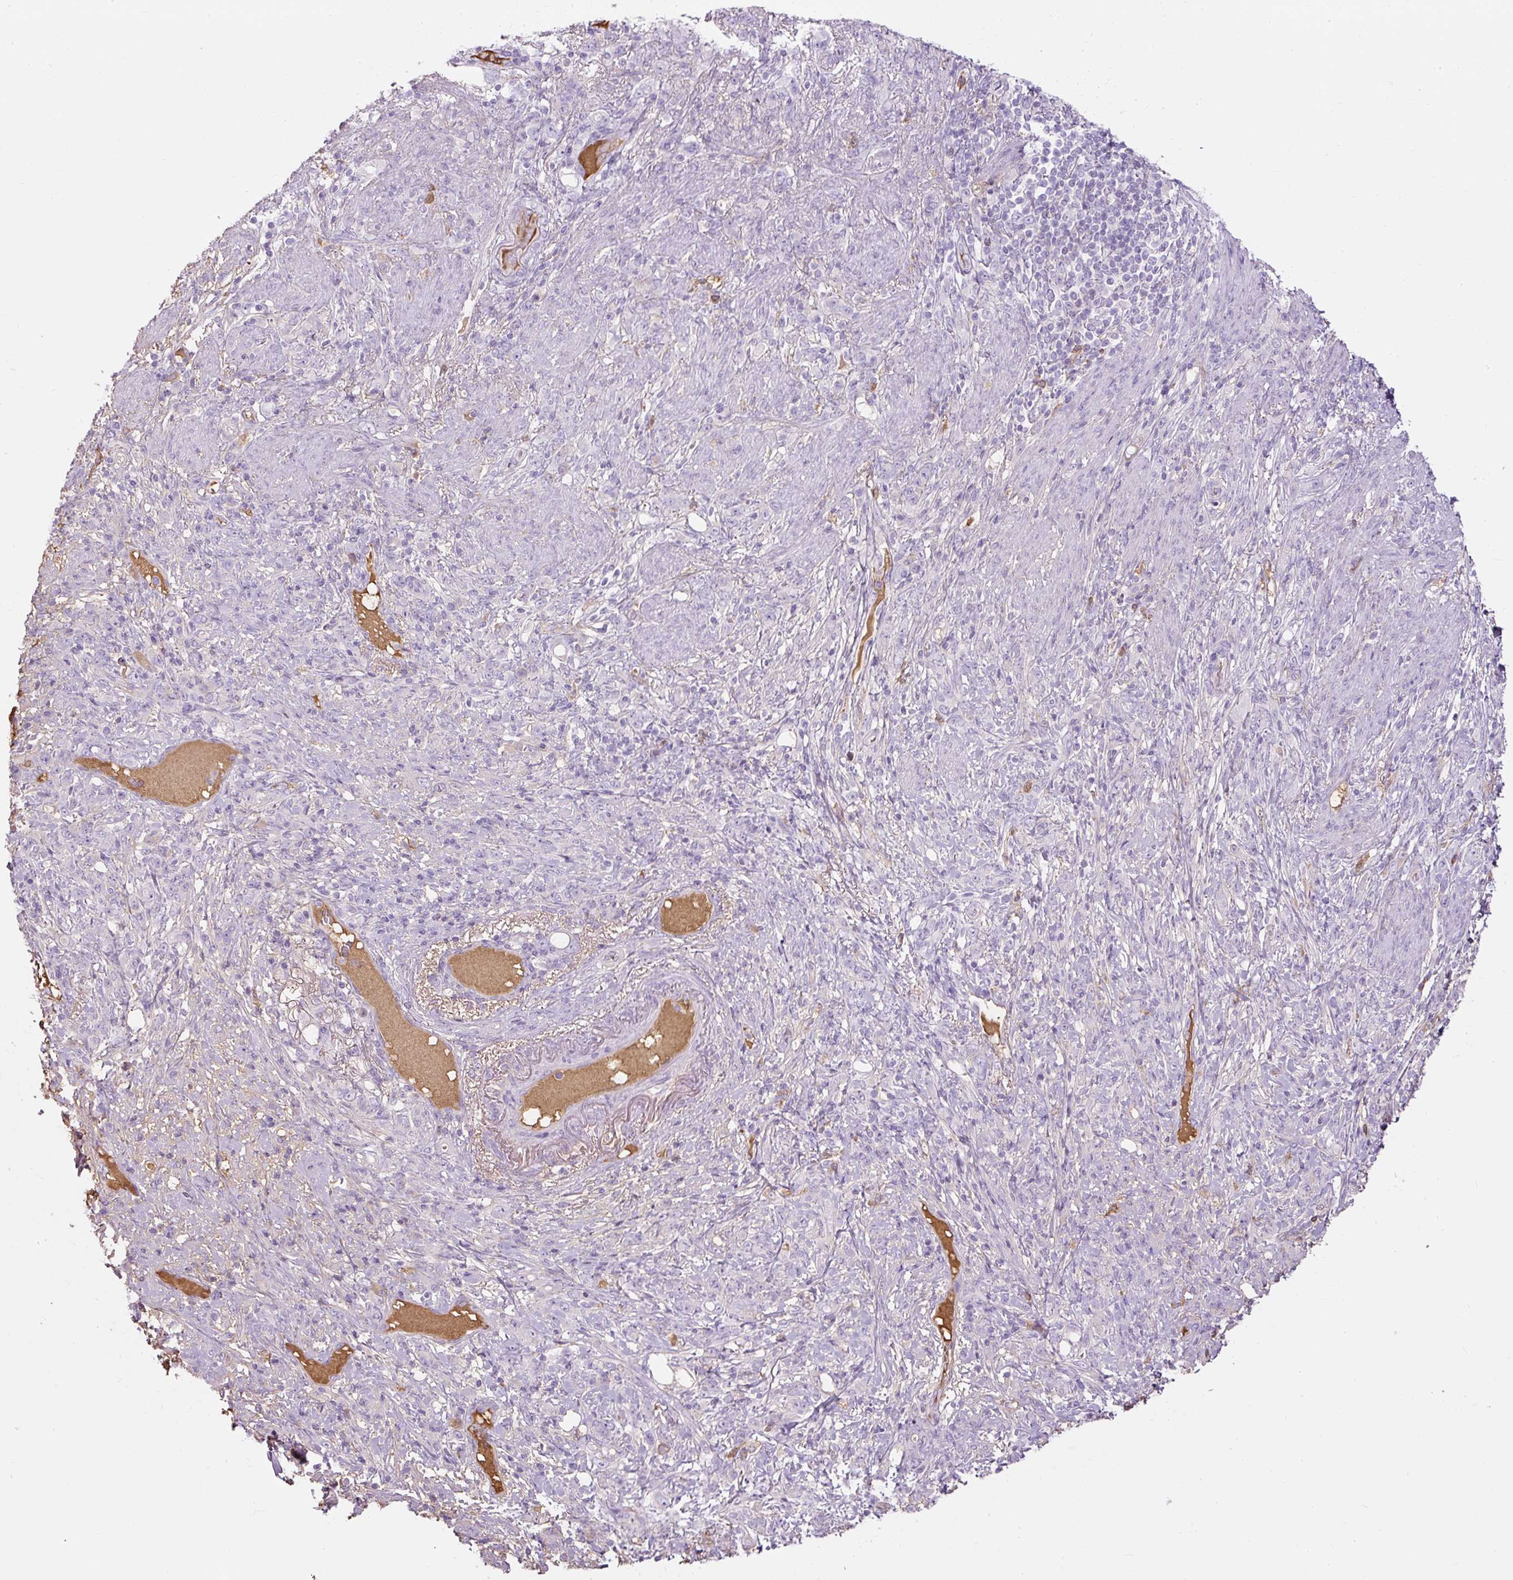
{"staining": {"intensity": "negative", "quantity": "none", "location": "none"}, "tissue": "stomach cancer", "cell_type": "Tumor cells", "image_type": "cancer", "snomed": [{"axis": "morphology", "description": "Normal tissue, NOS"}, {"axis": "morphology", "description": "Adenocarcinoma, NOS"}, {"axis": "topography", "description": "Stomach"}], "caption": "Histopathology image shows no significant protein positivity in tumor cells of stomach cancer.", "gene": "APOA1", "patient": {"sex": "female", "age": 79}}